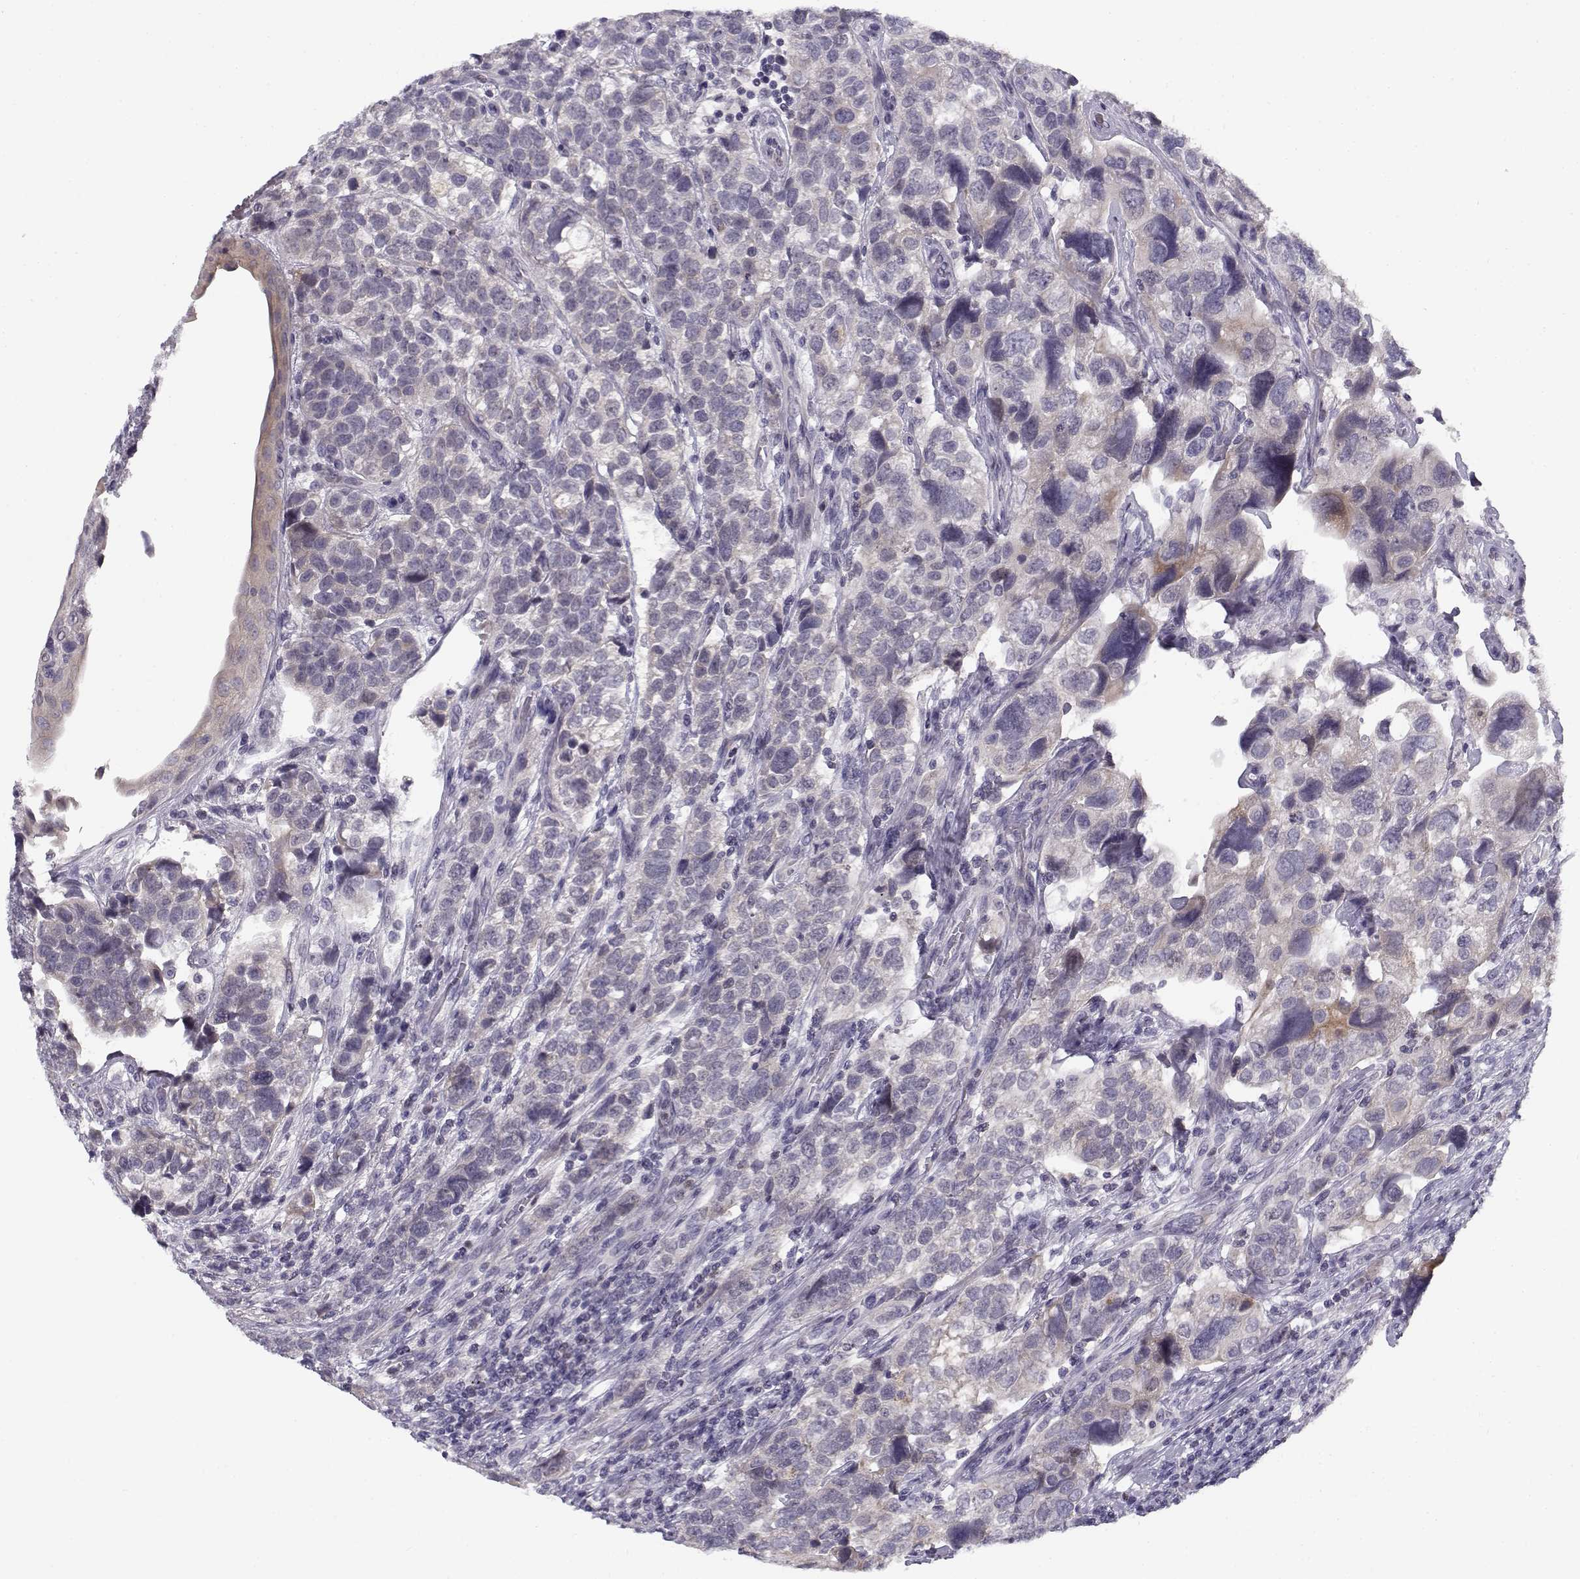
{"staining": {"intensity": "negative", "quantity": "none", "location": "none"}, "tissue": "urothelial cancer", "cell_type": "Tumor cells", "image_type": "cancer", "snomed": [{"axis": "morphology", "description": "Urothelial carcinoma, High grade"}, {"axis": "topography", "description": "Urinary bladder"}], "caption": "Tumor cells show no significant staining in urothelial cancer. (DAB (3,3'-diaminobenzidine) immunohistochemistry with hematoxylin counter stain).", "gene": "DDX25", "patient": {"sex": "female", "age": 58}}